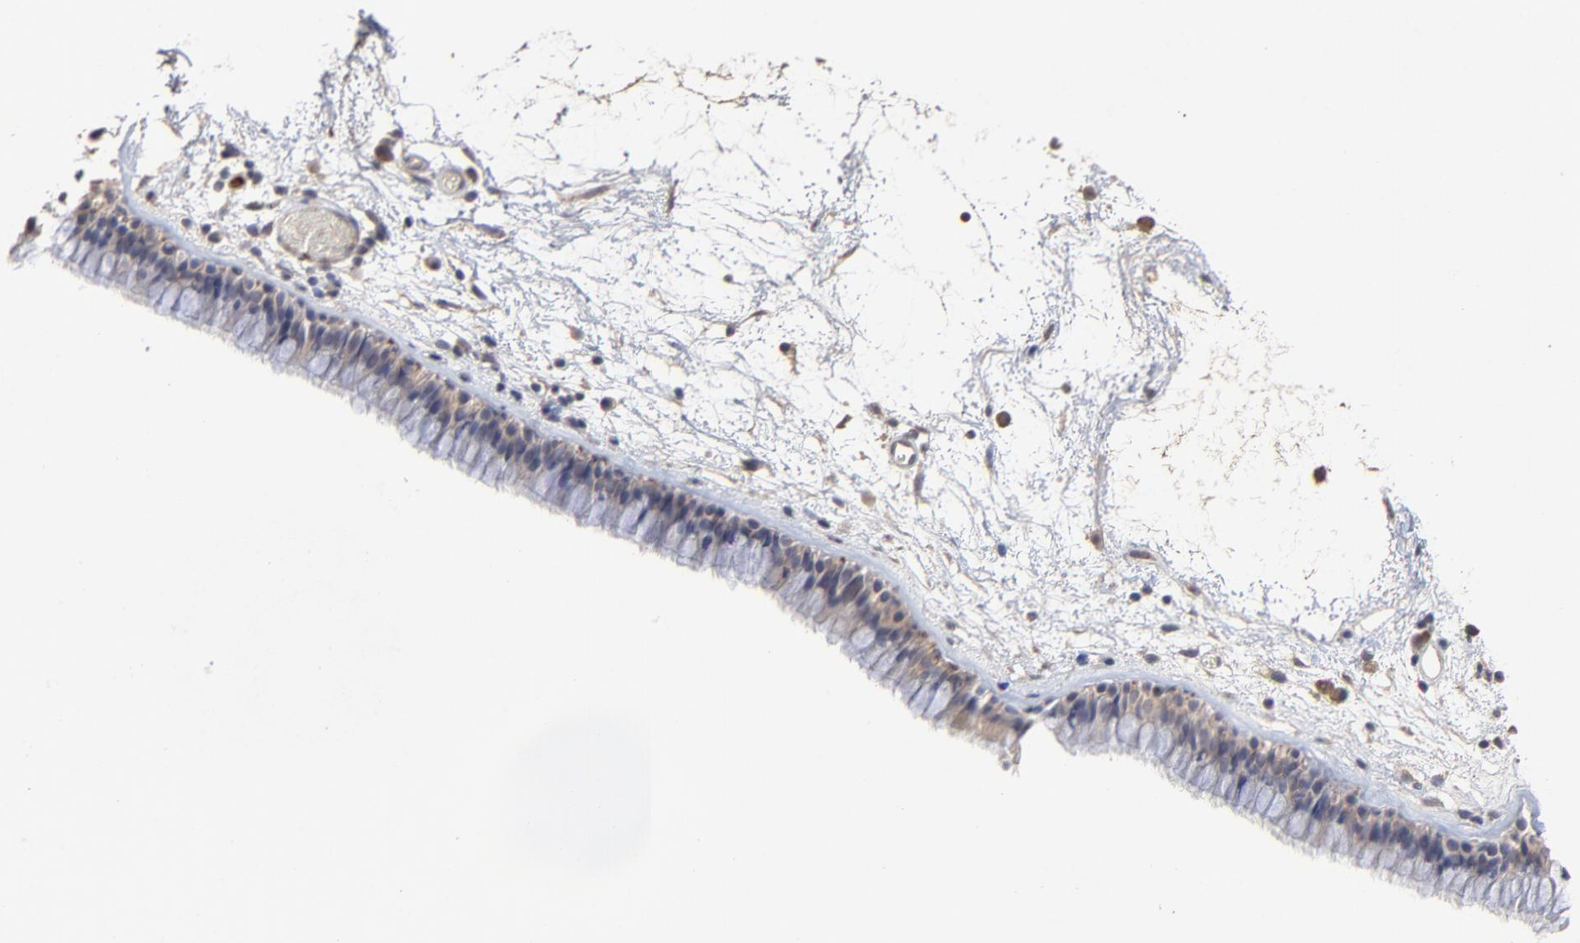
{"staining": {"intensity": "weak", "quantity": ">75%", "location": "cytoplasmic/membranous"}, "tissue": "nasopharynx", "cell_type": "Respiratory epithelial cells", "image_type": "normal", "snomed": [{"axis": "morphology", "description": "Normal tissue, NOS"}, {"axis": "morphology", "description": "Inflammation, NOS"}, {"axis": "topography", "description": "Nasopharynx"}], "caption": "Brown immunohistochemical staining in unremarkable human nasopharynx demonstrates weak cytoplasmic/membranous staining in about >75% of respiratory epithelial cells.", "gene": "VPREB3", "patient": {"sex": "male", "age": 48}}